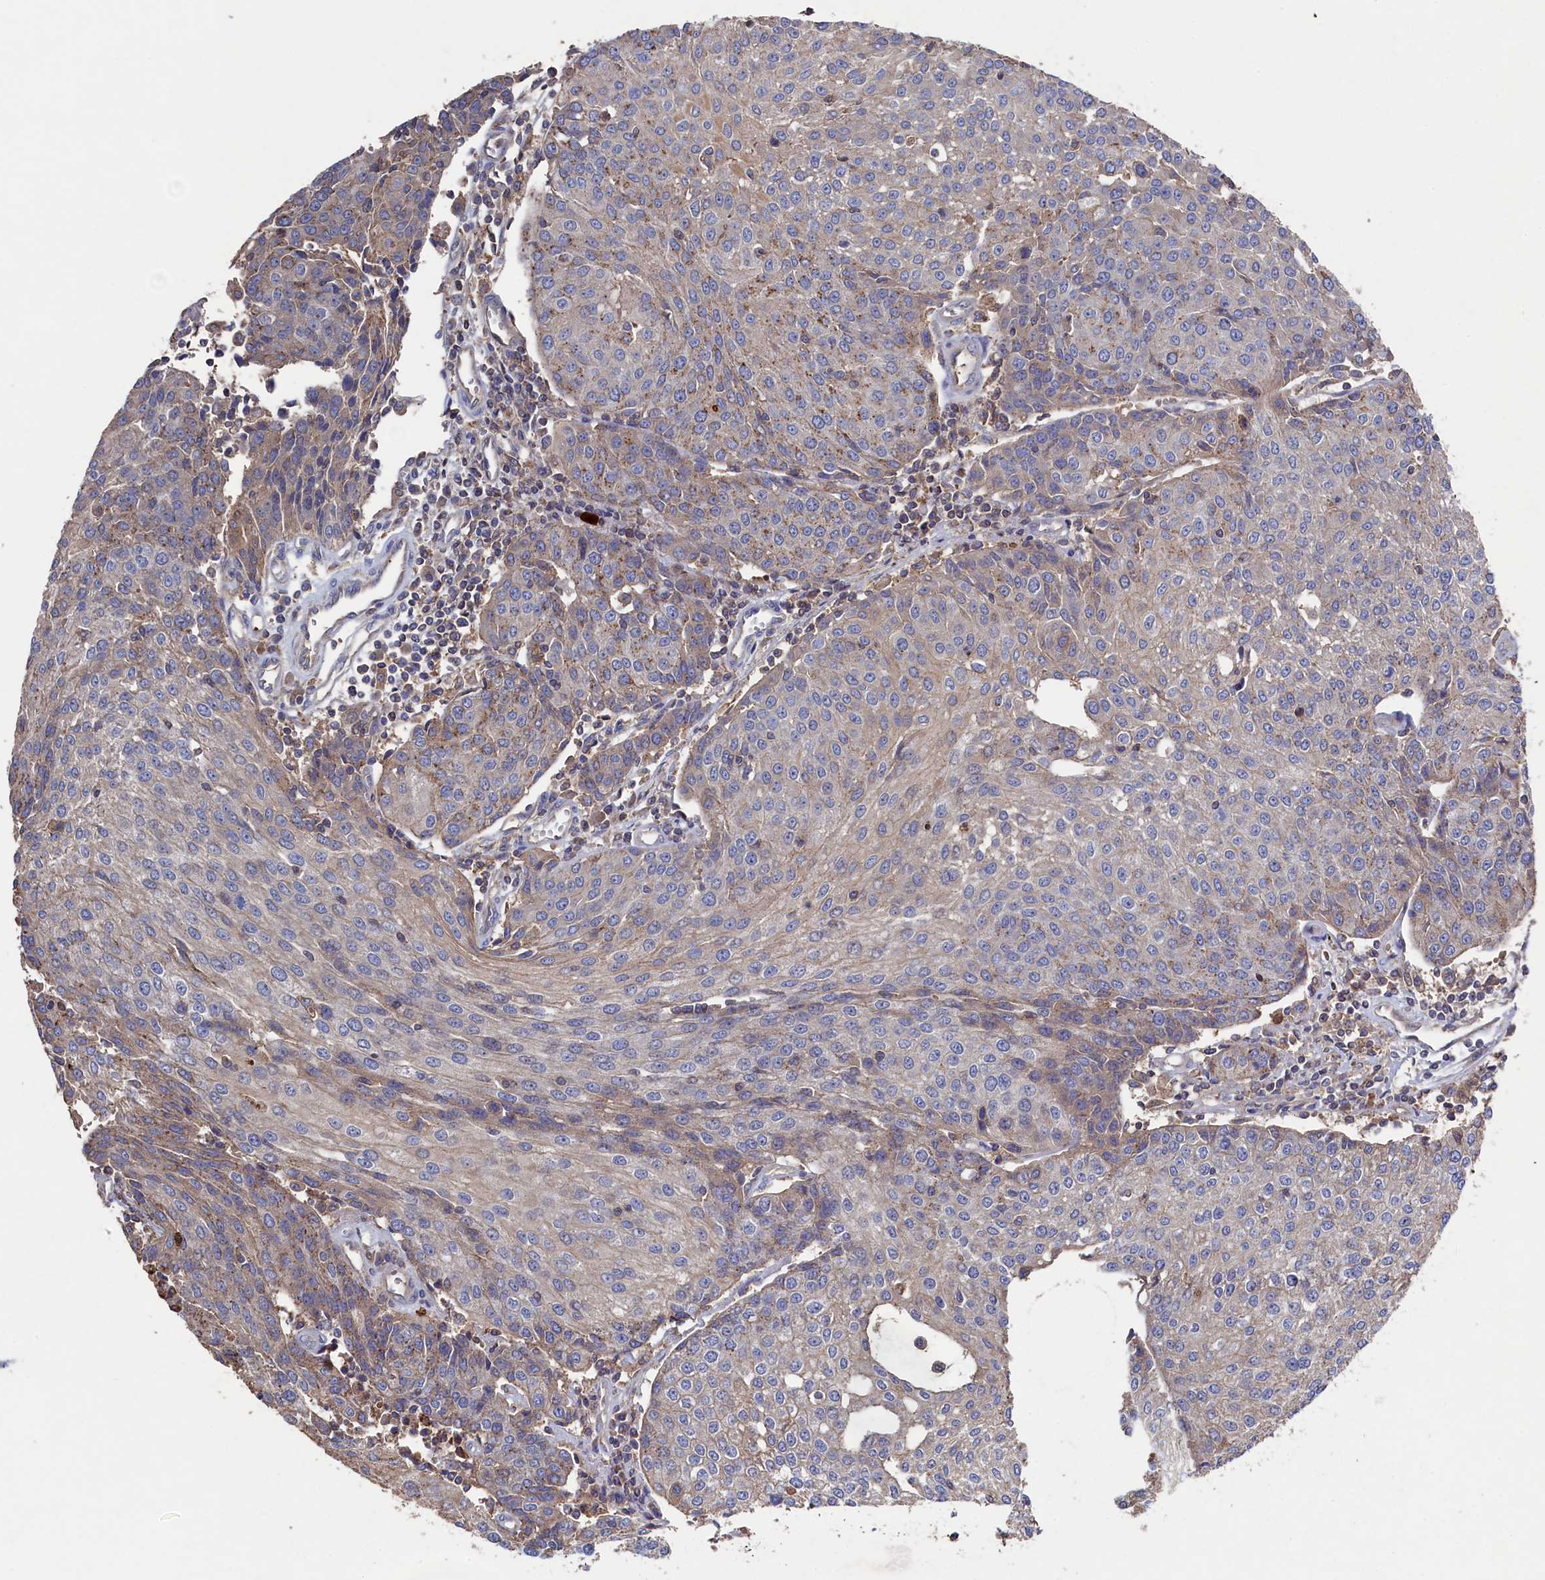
{"staining": {"intensity": "weak", "quantity": "<25%", "location": "cytoplasmic/membranous"}, "tissue": "urothelial cancer", "cell_type": "Tumor cells", "image_type": "cancer", "snomed": [{"axis": "morphology", "description": "Urothelial carcinoma, High grade"}, {"axis": "topography", "description": "Urinary bladder"}], "caption": "This is an immunohistochemistry image of urothelial carcinoma (high-grade). There is no expression in tumor cells.", "gene": "TK2", "patient": {"sex": "female", "age": 85}}